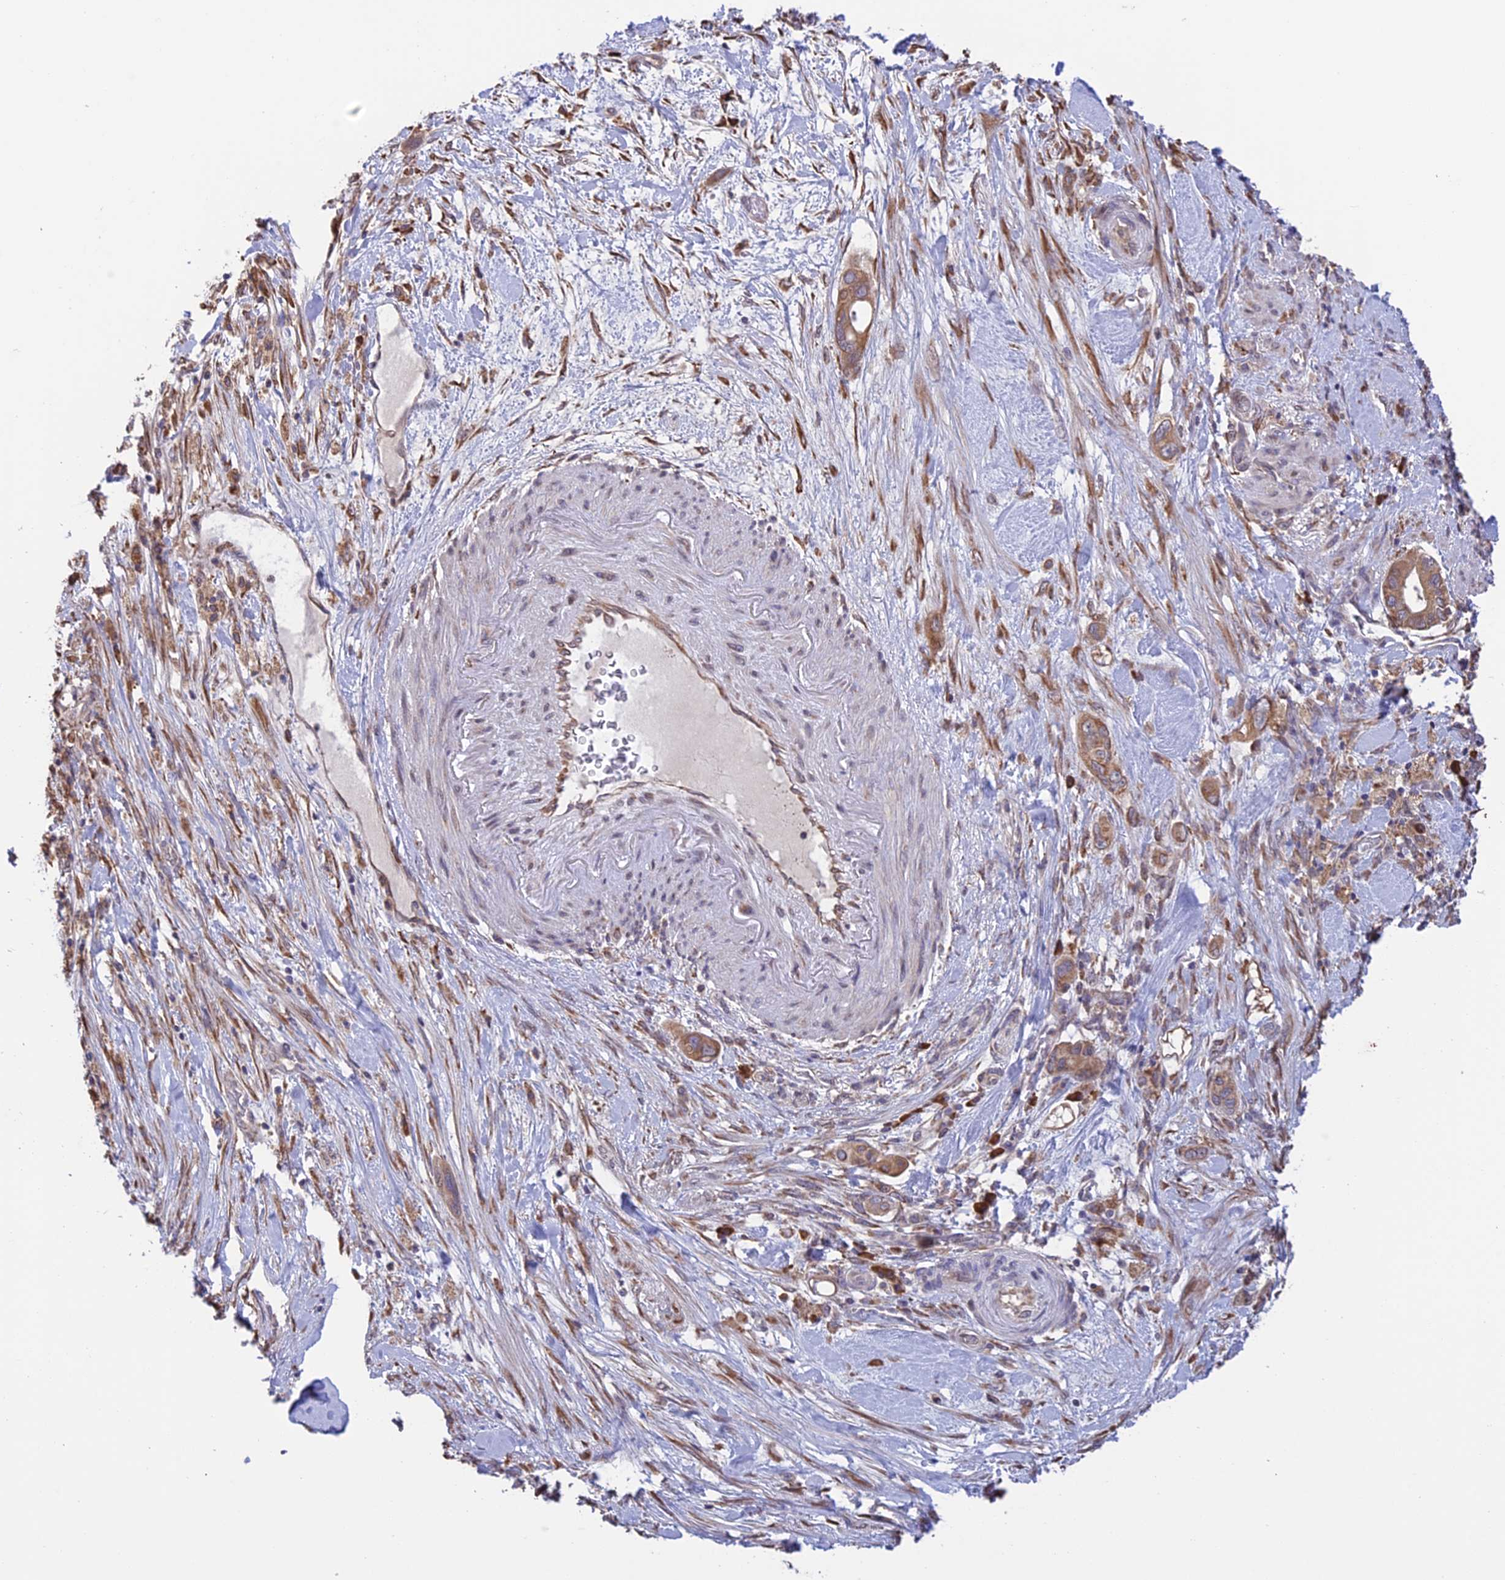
{"staining": {"intensity": "moderate", "quantity": ">75%", "location": "cytoplasmic/membranous"}, "tissue": "pancreatic cancer", "cell_type": "Tumor cells", "image_type": "cancer", "snomed": [{"axis": "morphology", "description": "Adenocarcinoma, NOS"}, {"axis": "topography", "description": "Pancreas"}], "caption": "Moderate cytoplasmic/membranous protein positivity is present in about >75% of tumor cells in adenocarcinoma (pancreatic).", "gene": "DMRTA2", "patient": {"sex": "male", "age": 68}}